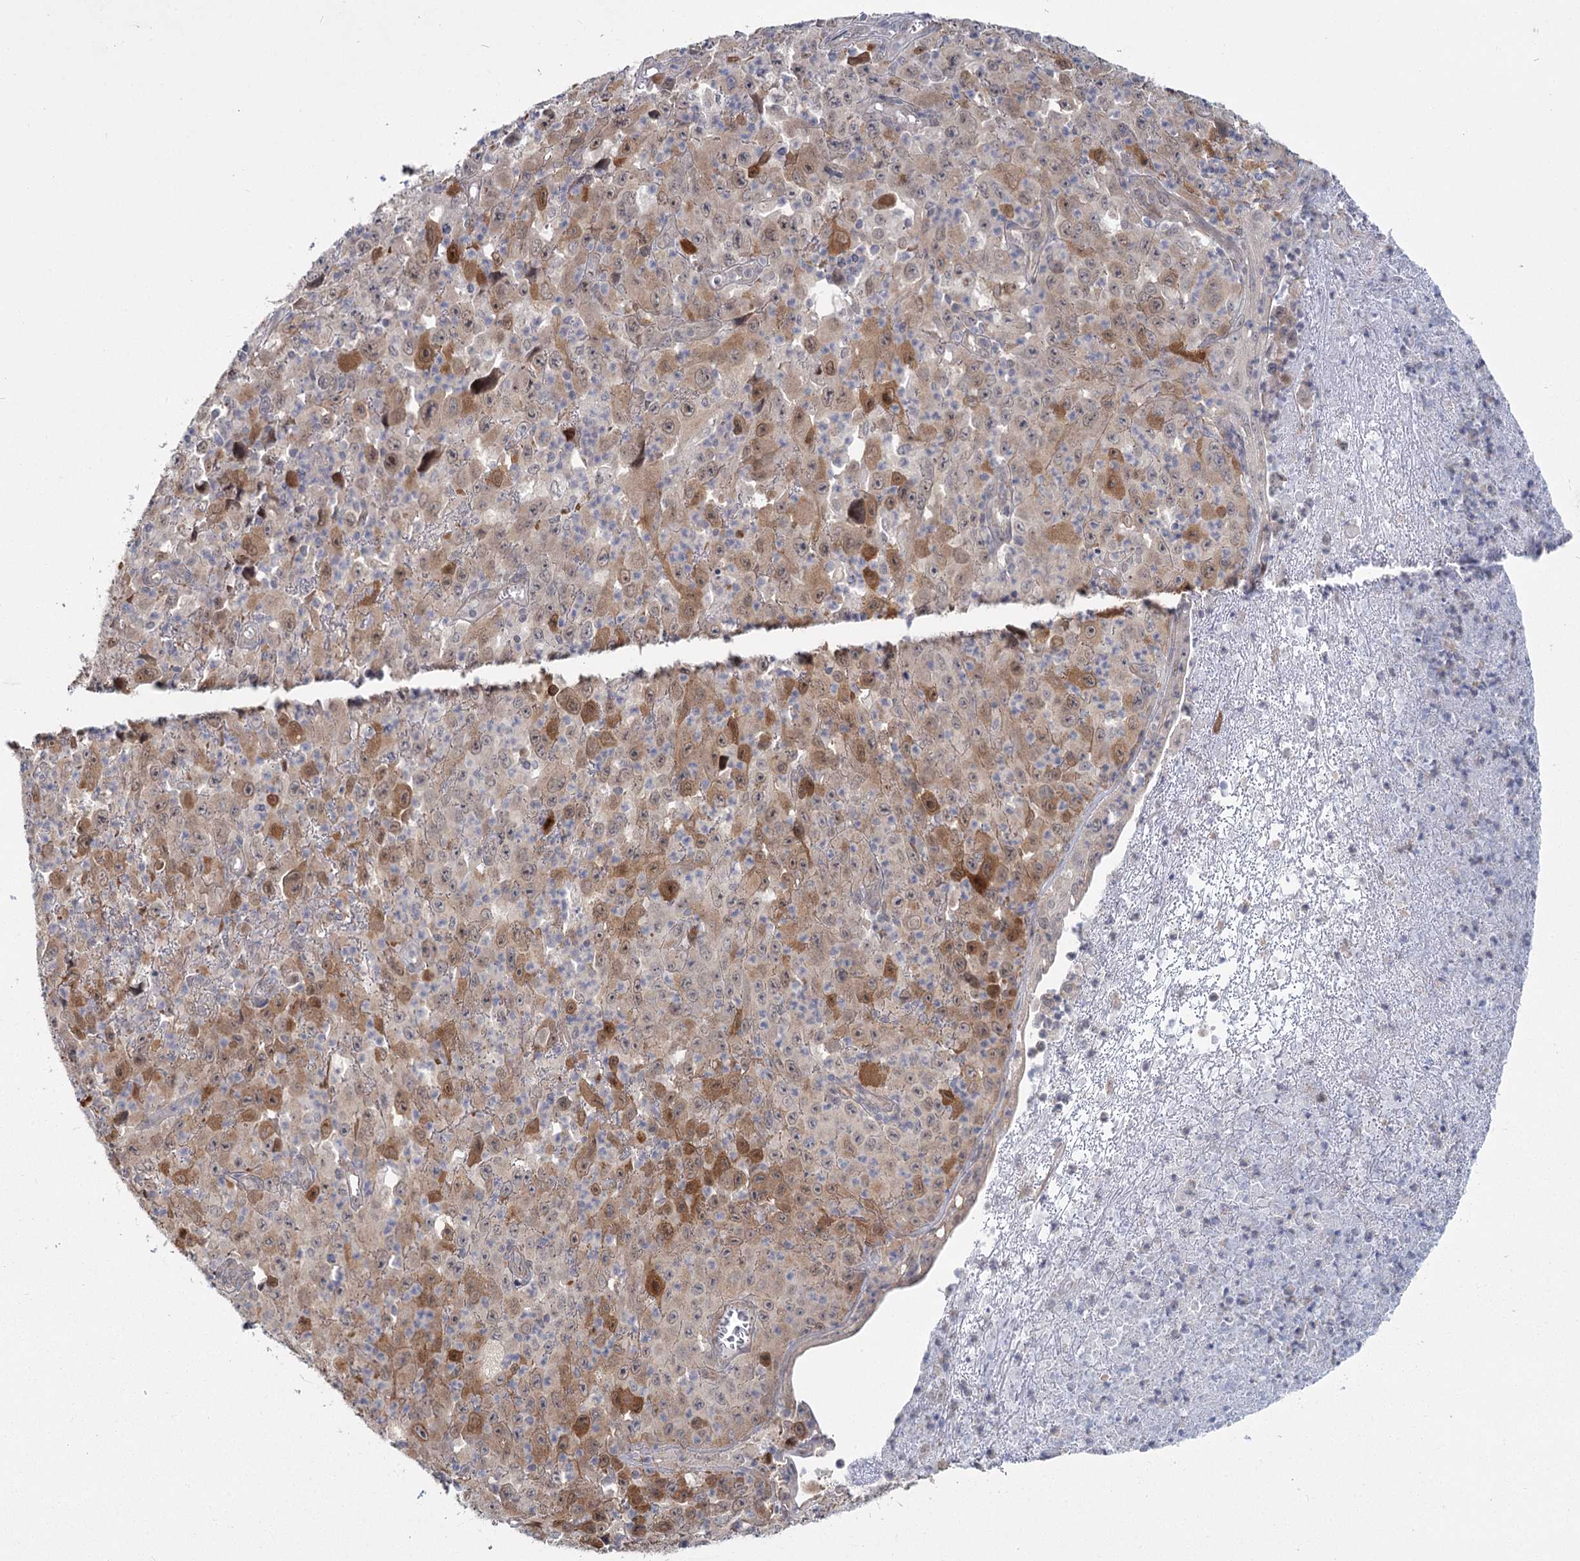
{"staining": {"intensity": "moderate", "quantity": "25%-75%", "location": "cytoplasmic/membranous"}, "tissue": "melanoma", "cell_type": "Tumor cells", "image_type": "cancer", "snomed": [{"axis": "morphology", "description": "Malignant melanoma, Metastatic site"}, {"axis": "topography", "description": "Skin"}], "caption": "The immunohistochemical stain highlights moderate cytoplasmic/membranous staining in tumor cells of malignant melanoma (metastatic site) tissue.", "gene": "TBC1D9B", "patient": {"sex": "female", "age": 56}}